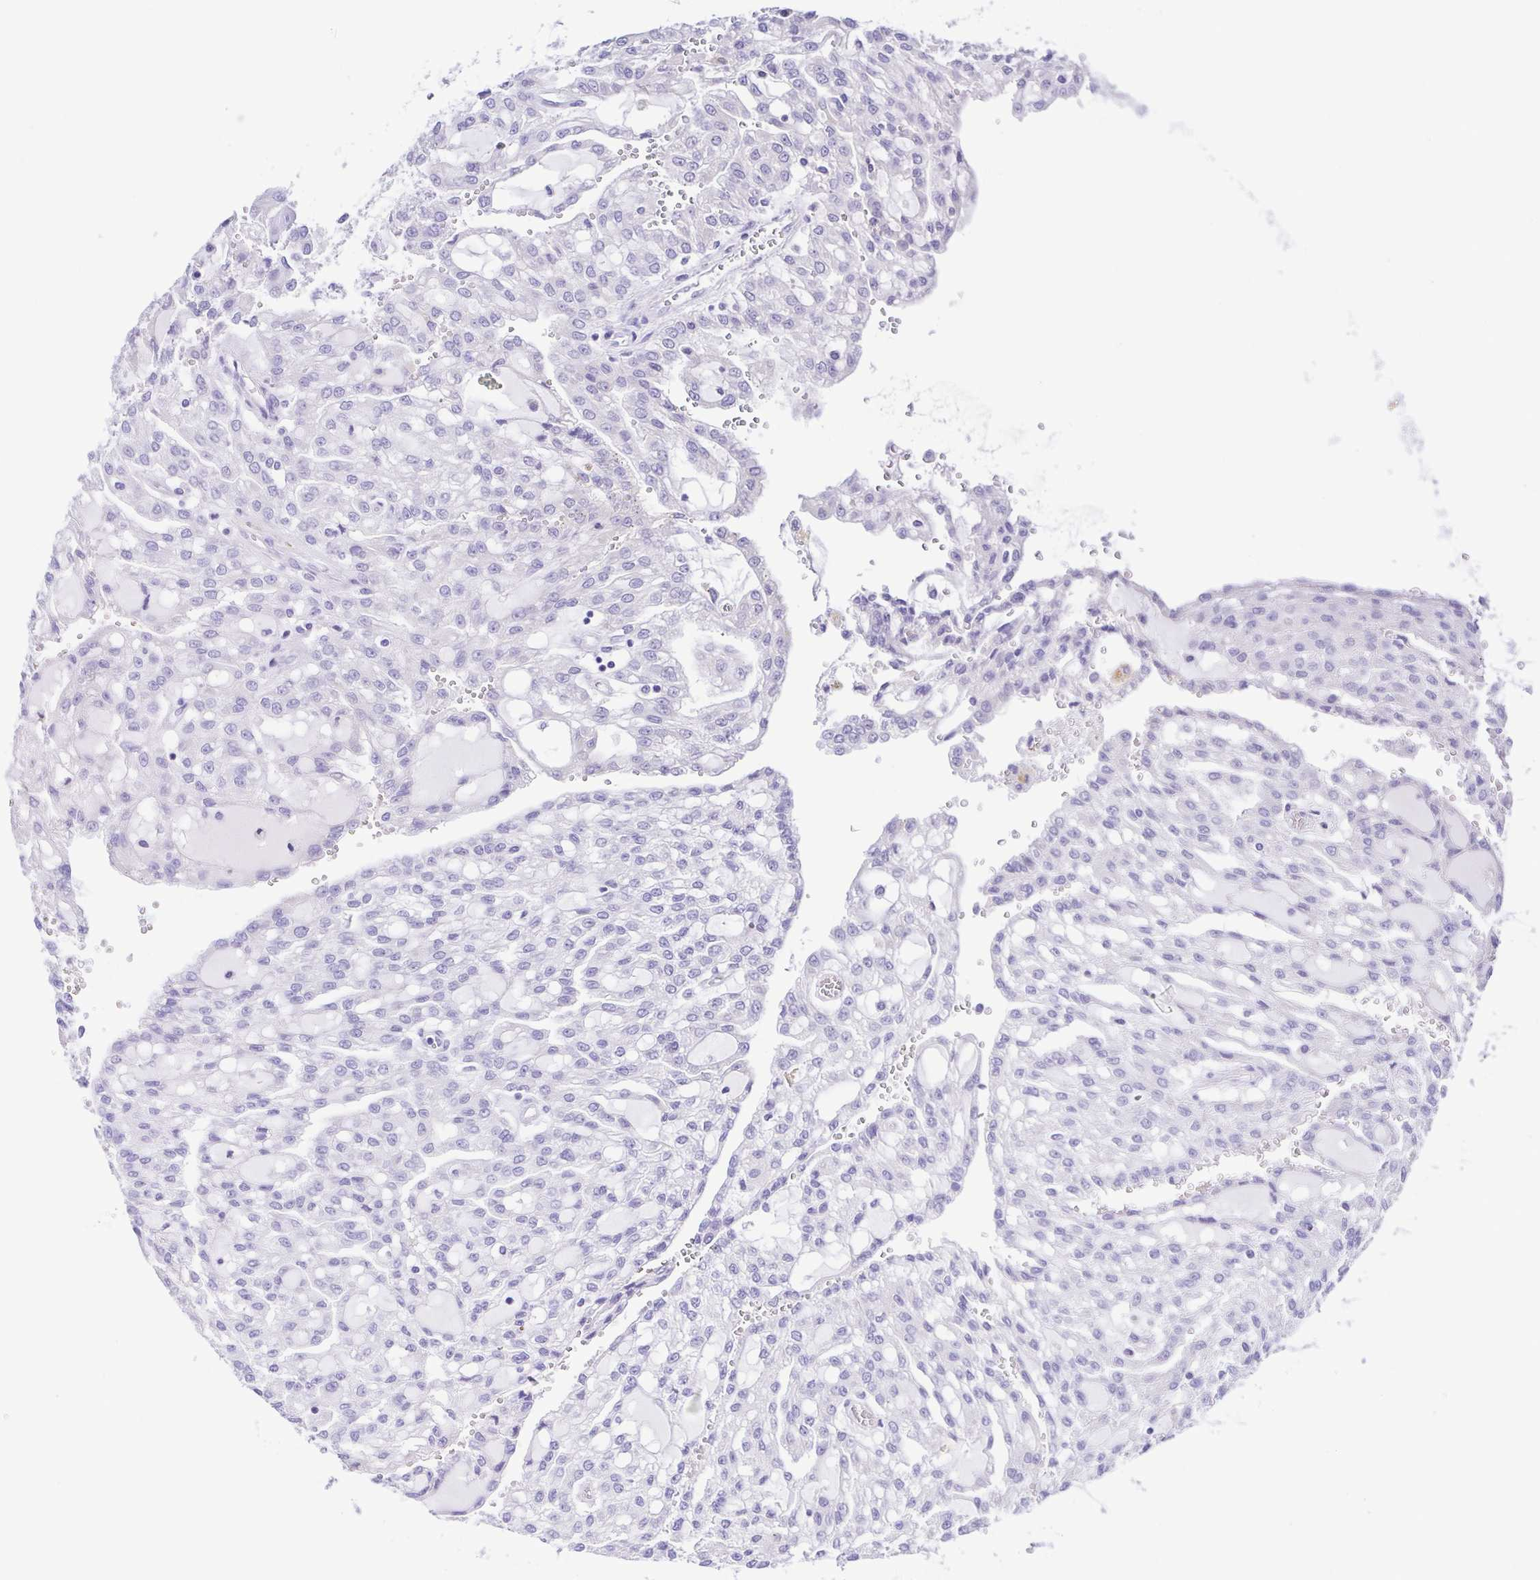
{"staining": {"intensity": "negative", "quantity": "none", "location": "none"}, "tissue": "renal cancer", "cell_type": "Tumor cells", "image_type": "cancer", "snomed": [{"axis": "morphology", "description": "Adenocarcinoma, NOS"}, {"axis": "topography", "description": "Kidney"}], "caption": "IHC photomicrograph of neoplastic tissue: human renal adenocarcinoma stained with DAB demonstrates no significant protein staining in tumor cells.", "gene": "CD72", "patient": {"sex": "male", "age": 63}}